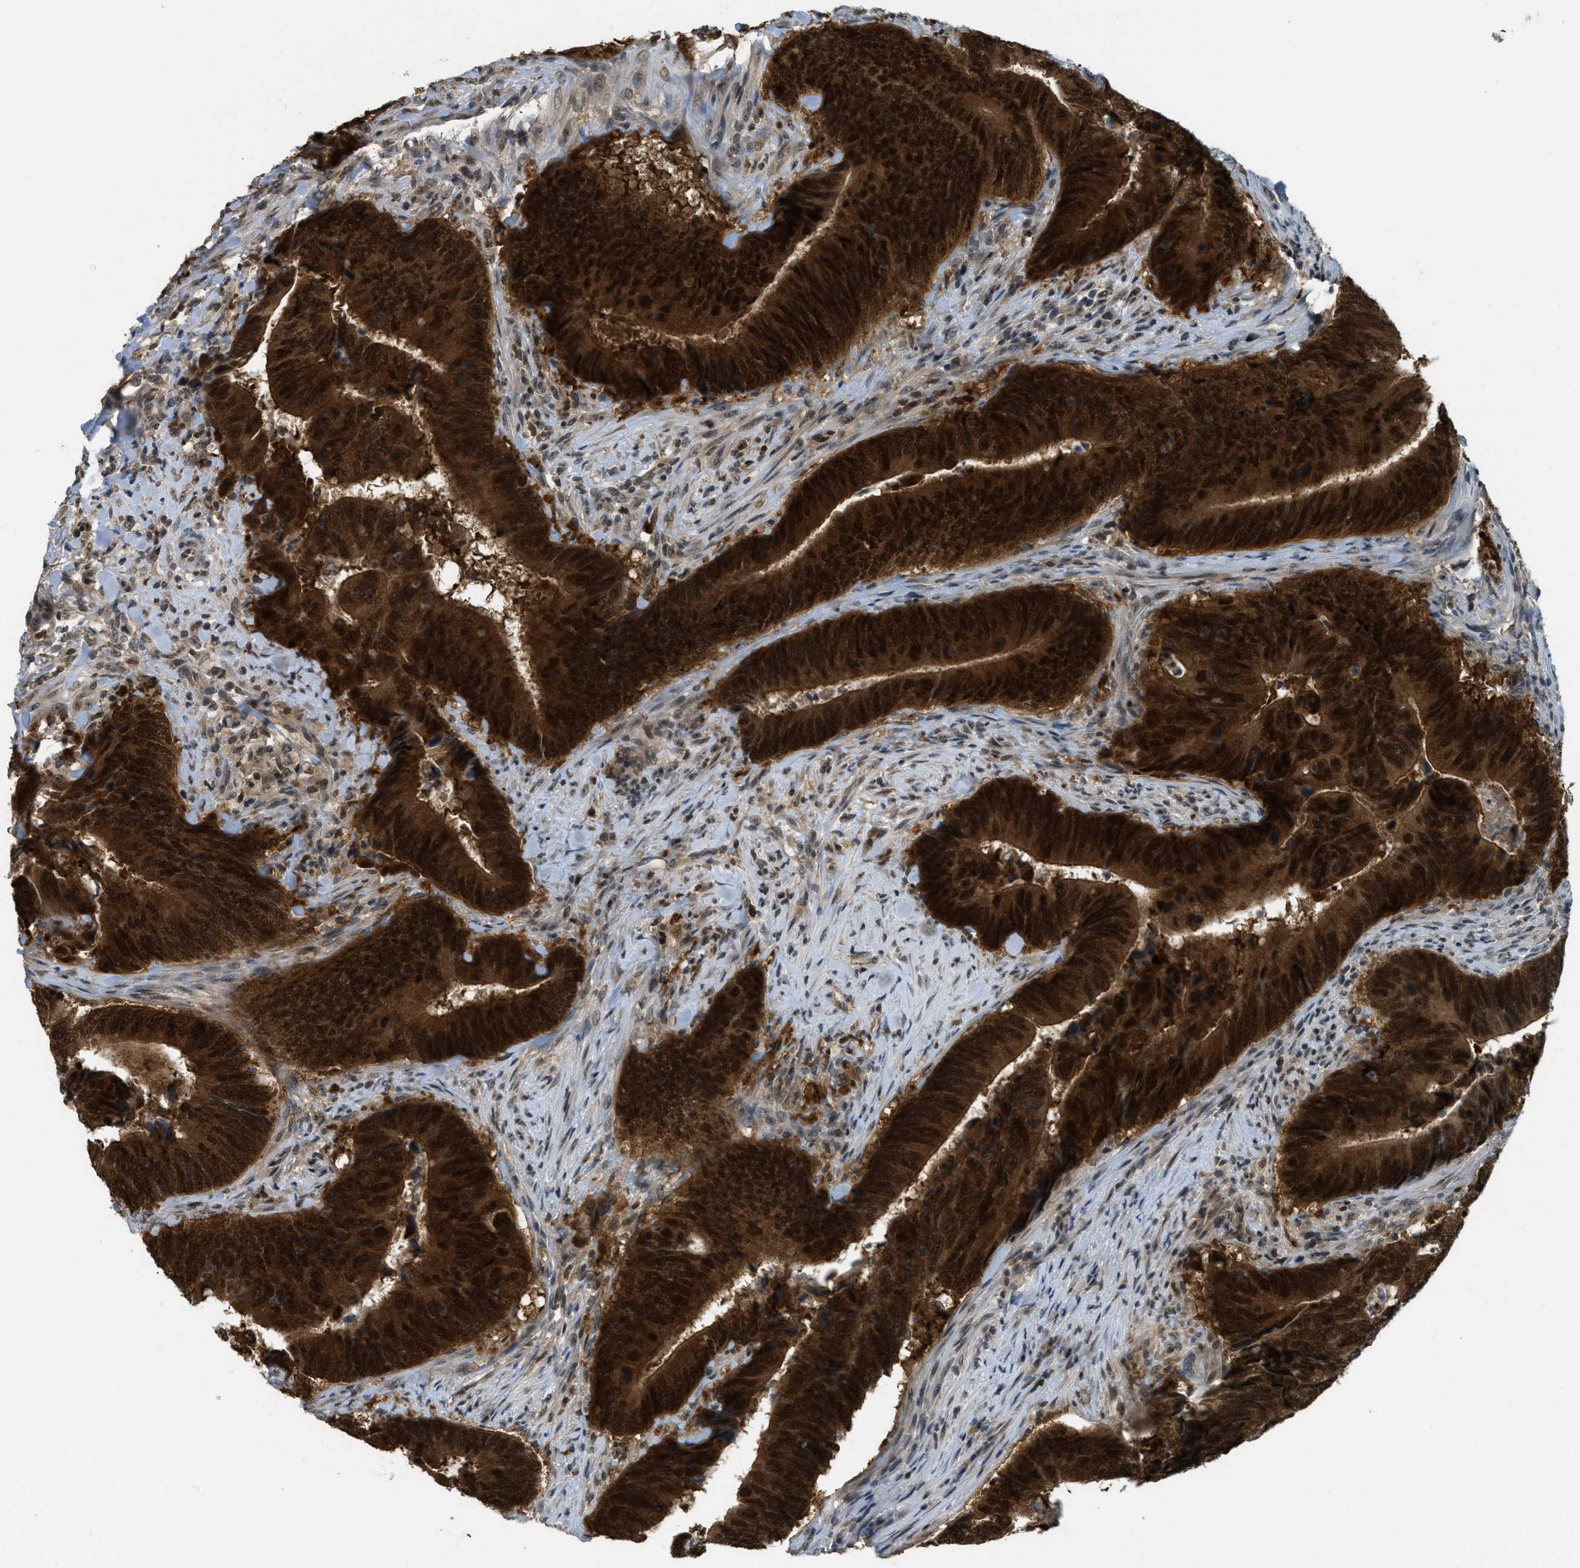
{"staining": {"intensity": "strong", "quantity": ">75%", "location": "cytoplasmic/membranous,nuclear"}, "tissue": "colorectal cancer", "cell_type": "Tumor cells", "image_type": "cancer", "snomed": [{"axis": "morphology", "description": "Normal tissue, NOS"}, {"axis": "morphology", "description": "Adenocarcinoma, NOS"}, {"axis": "topography", "description": "Colon"}], "caption": "DAB (3,3'-diaminobenzidine) immunohistochemical staining of human colorectal adenocarcinoma displays strong cytoplasmic/membranous and nuclear protein expression in about >75% of tumor cells.", "gene": "DNAJB1", "patient": {"sex": "male", "age": 56}}